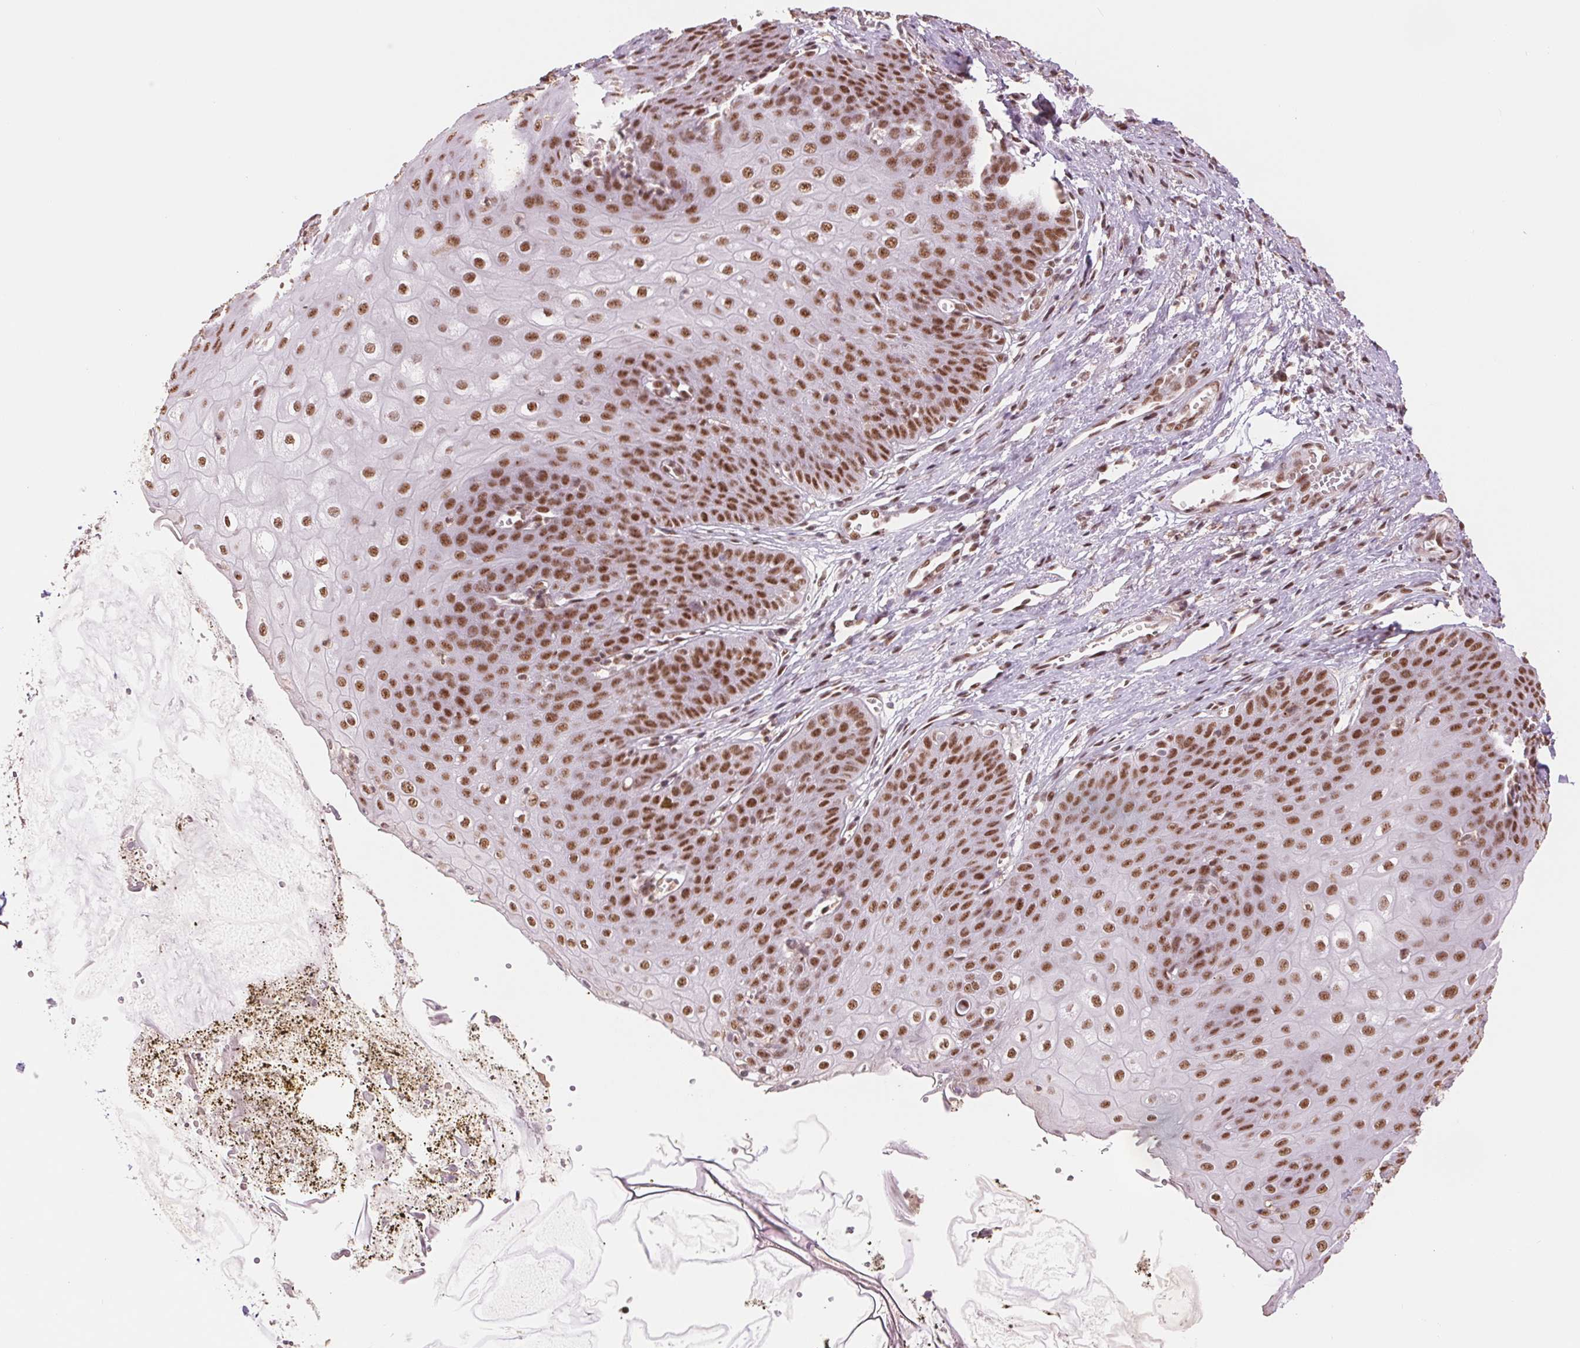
{"staining": {"intensity": "moderate", "quantity": ">75%", "location": "nuclear"}, "tissue": "esophagus", "cell_type": "Squamous epithelial cells", "image_type": "normal", "snomed": [{"axis": "morphology", "description": "Normal tissue, NOS"}, {"axis": "topography", "description": "Esophagus"}], "caption": "Immunohistochemical staining of unremarkable esophagus displays >75% levels of moderate nuclear protein staining in approximately >75% of squamous epithelial cells.", "gene": "SREK1", "patient": {"sex": "male", "age": 71}}